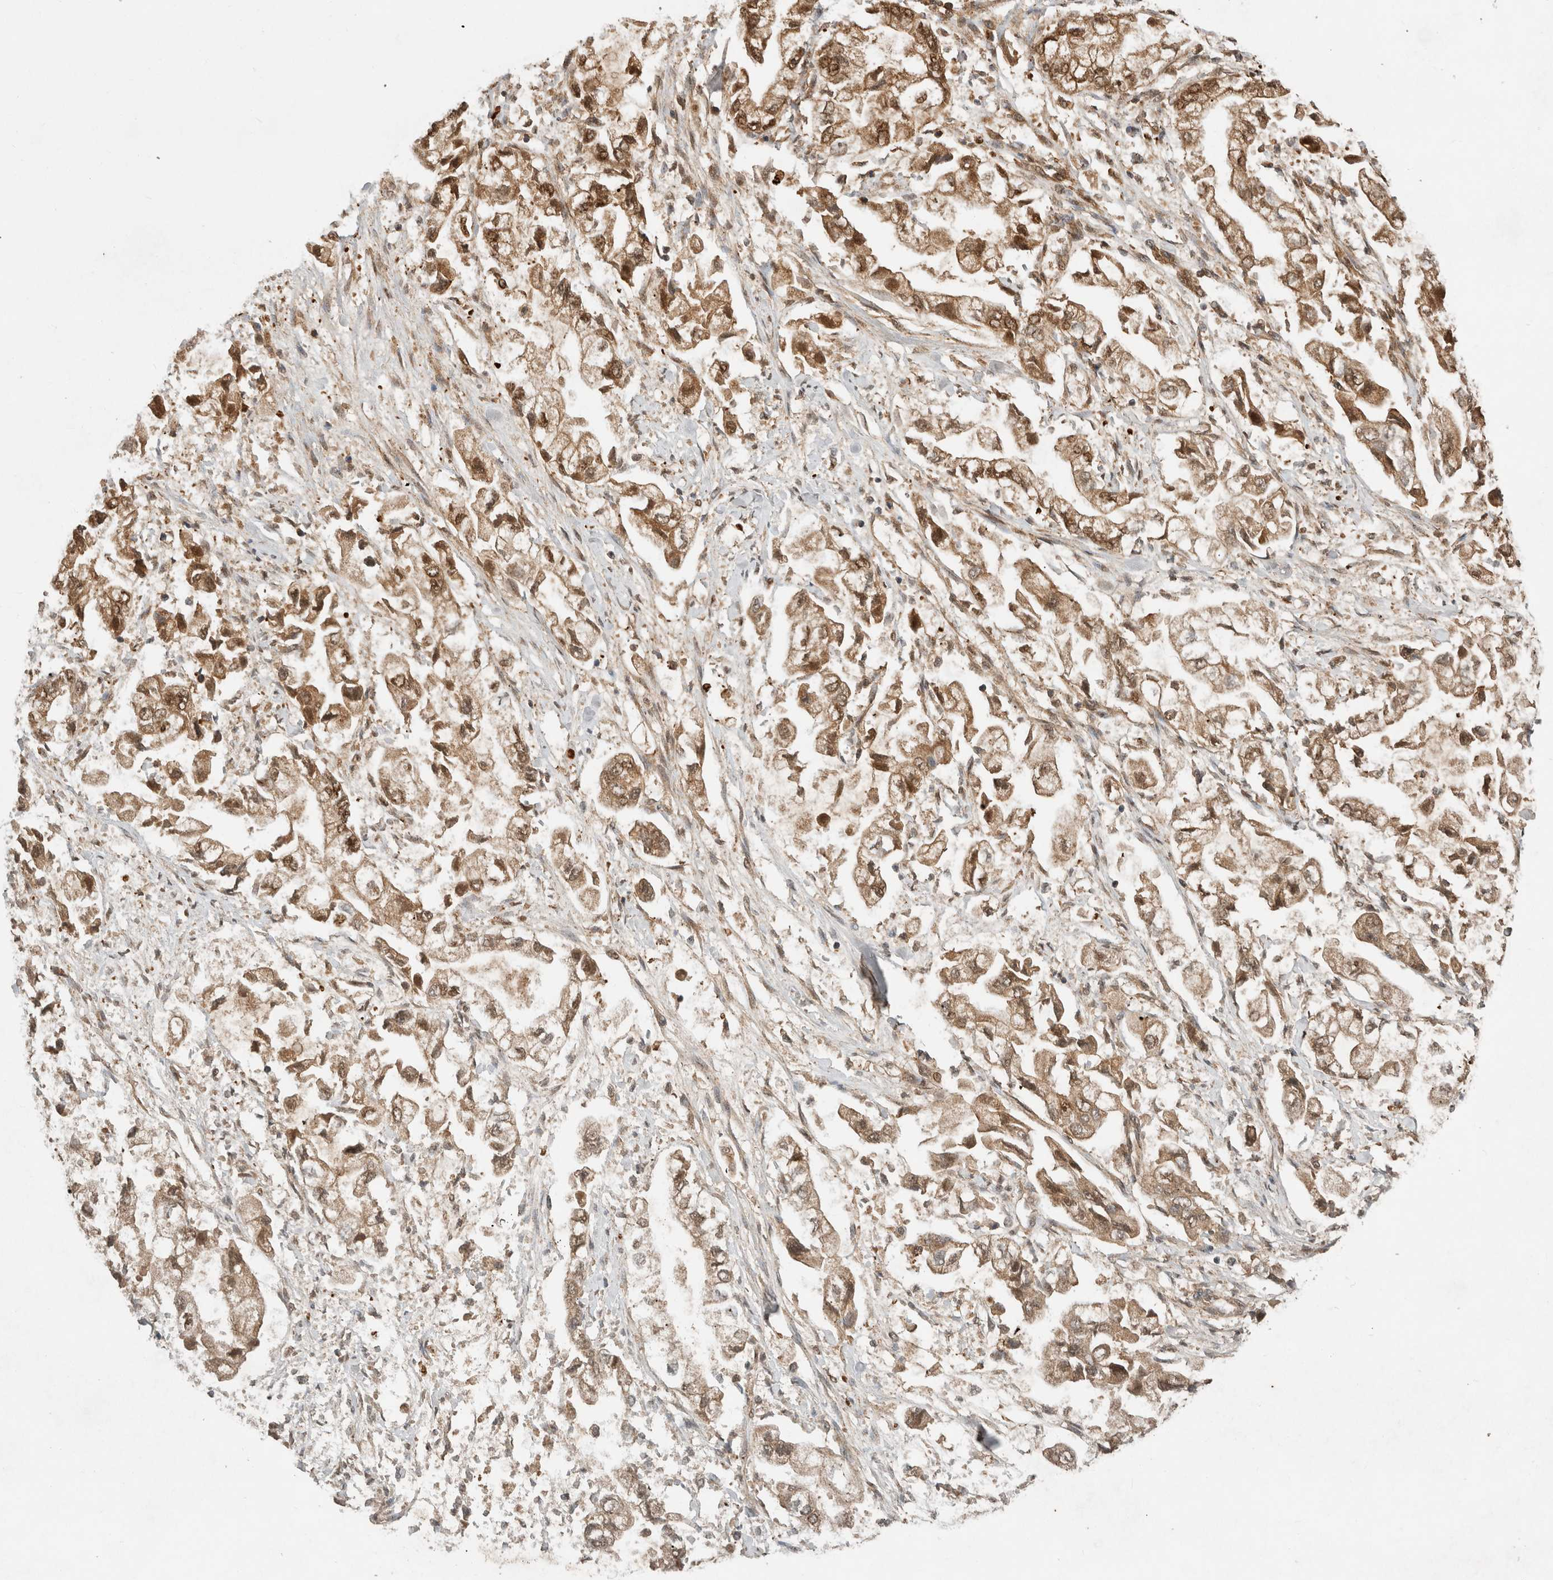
{"staining": {"intensity": "moderate", "quantity": ">75%", "location": "cytoplasmic/membranous,nuclear"}, "tissue": "stomach cancer", "cell_type": "Tumor cells", "image_type": "cancer", "snomed": [{"axis": "morphology", "description": "Normal tissue, NOS"}, {"axis": "morphology", "description": "Adenocarcinoma, NOS"}, {"axis": "topography", "description": "Stomach"}], "caption": "High-power microscopy captured an immunohistochemistry (IHC) micrograph of adenocarcinoma (stomach), revealing moderate cytoplasmic/membranous and nuclear positivity in approximately >75% of tumor cells. (Brightfield microscopy of DAB IHC at high magnification).", "gene": "FAM3A", "patient": {"sex": "male", "age": 62}}